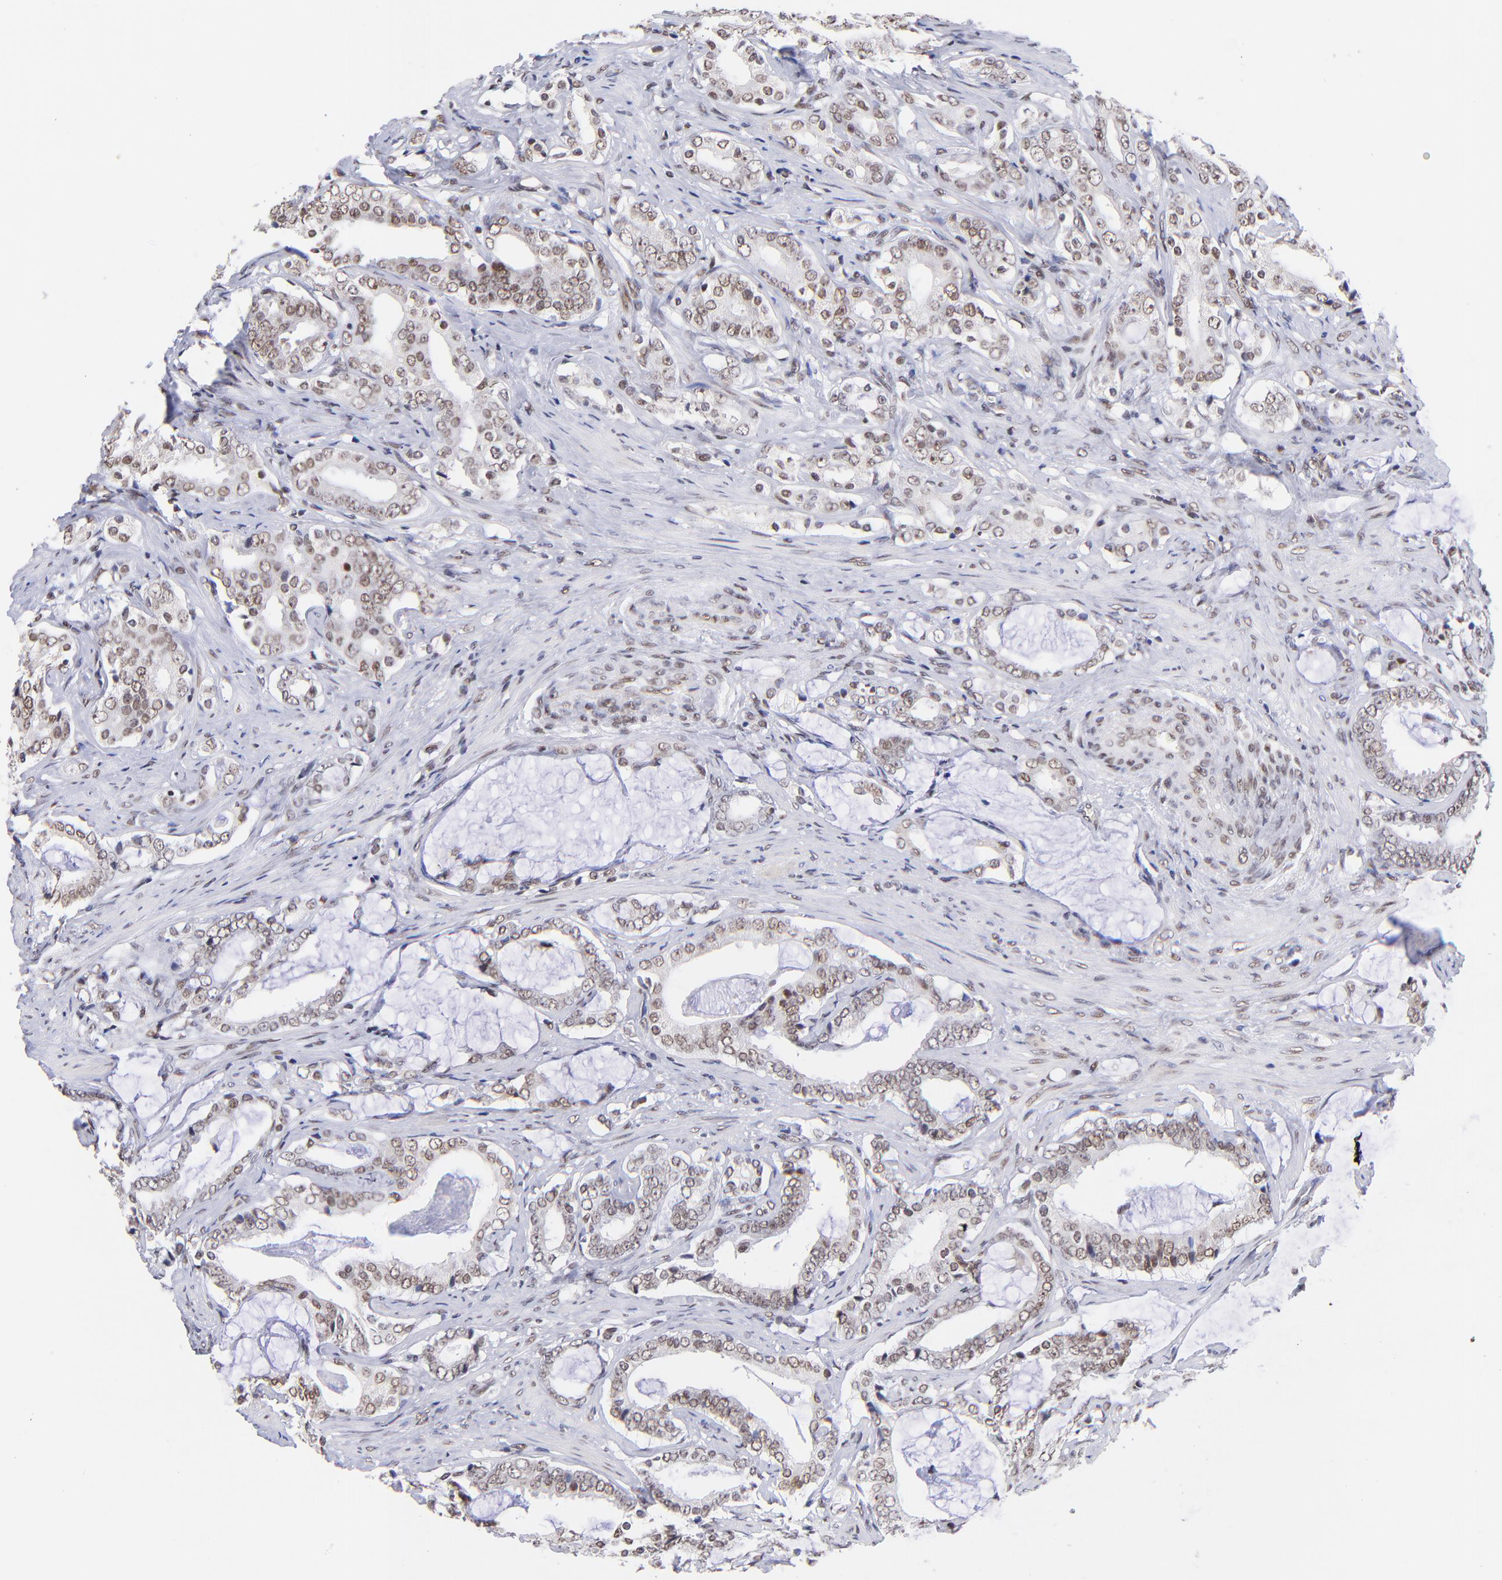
{"staining": {"intensity": "weak", "quantity": ">75%", "location": "nuclear"}, "tissue": "prostate cancer", "cell_type": "Tumor cells", "image_type": "cancer", "snomed": [{"axis": "morphology", "description": "Adenocarcinoma, Low grade"}, {"axis": "topography", "description": "Prostate"}], "caption": "The histopathology image demonstrates staining of prostate low-grade adenocarcinoma, revealing weak nuclear protein expression (brown color) within tumor cells.", "gene": "MIDEAS", "patient": {"sex": "male", "age": 59}}